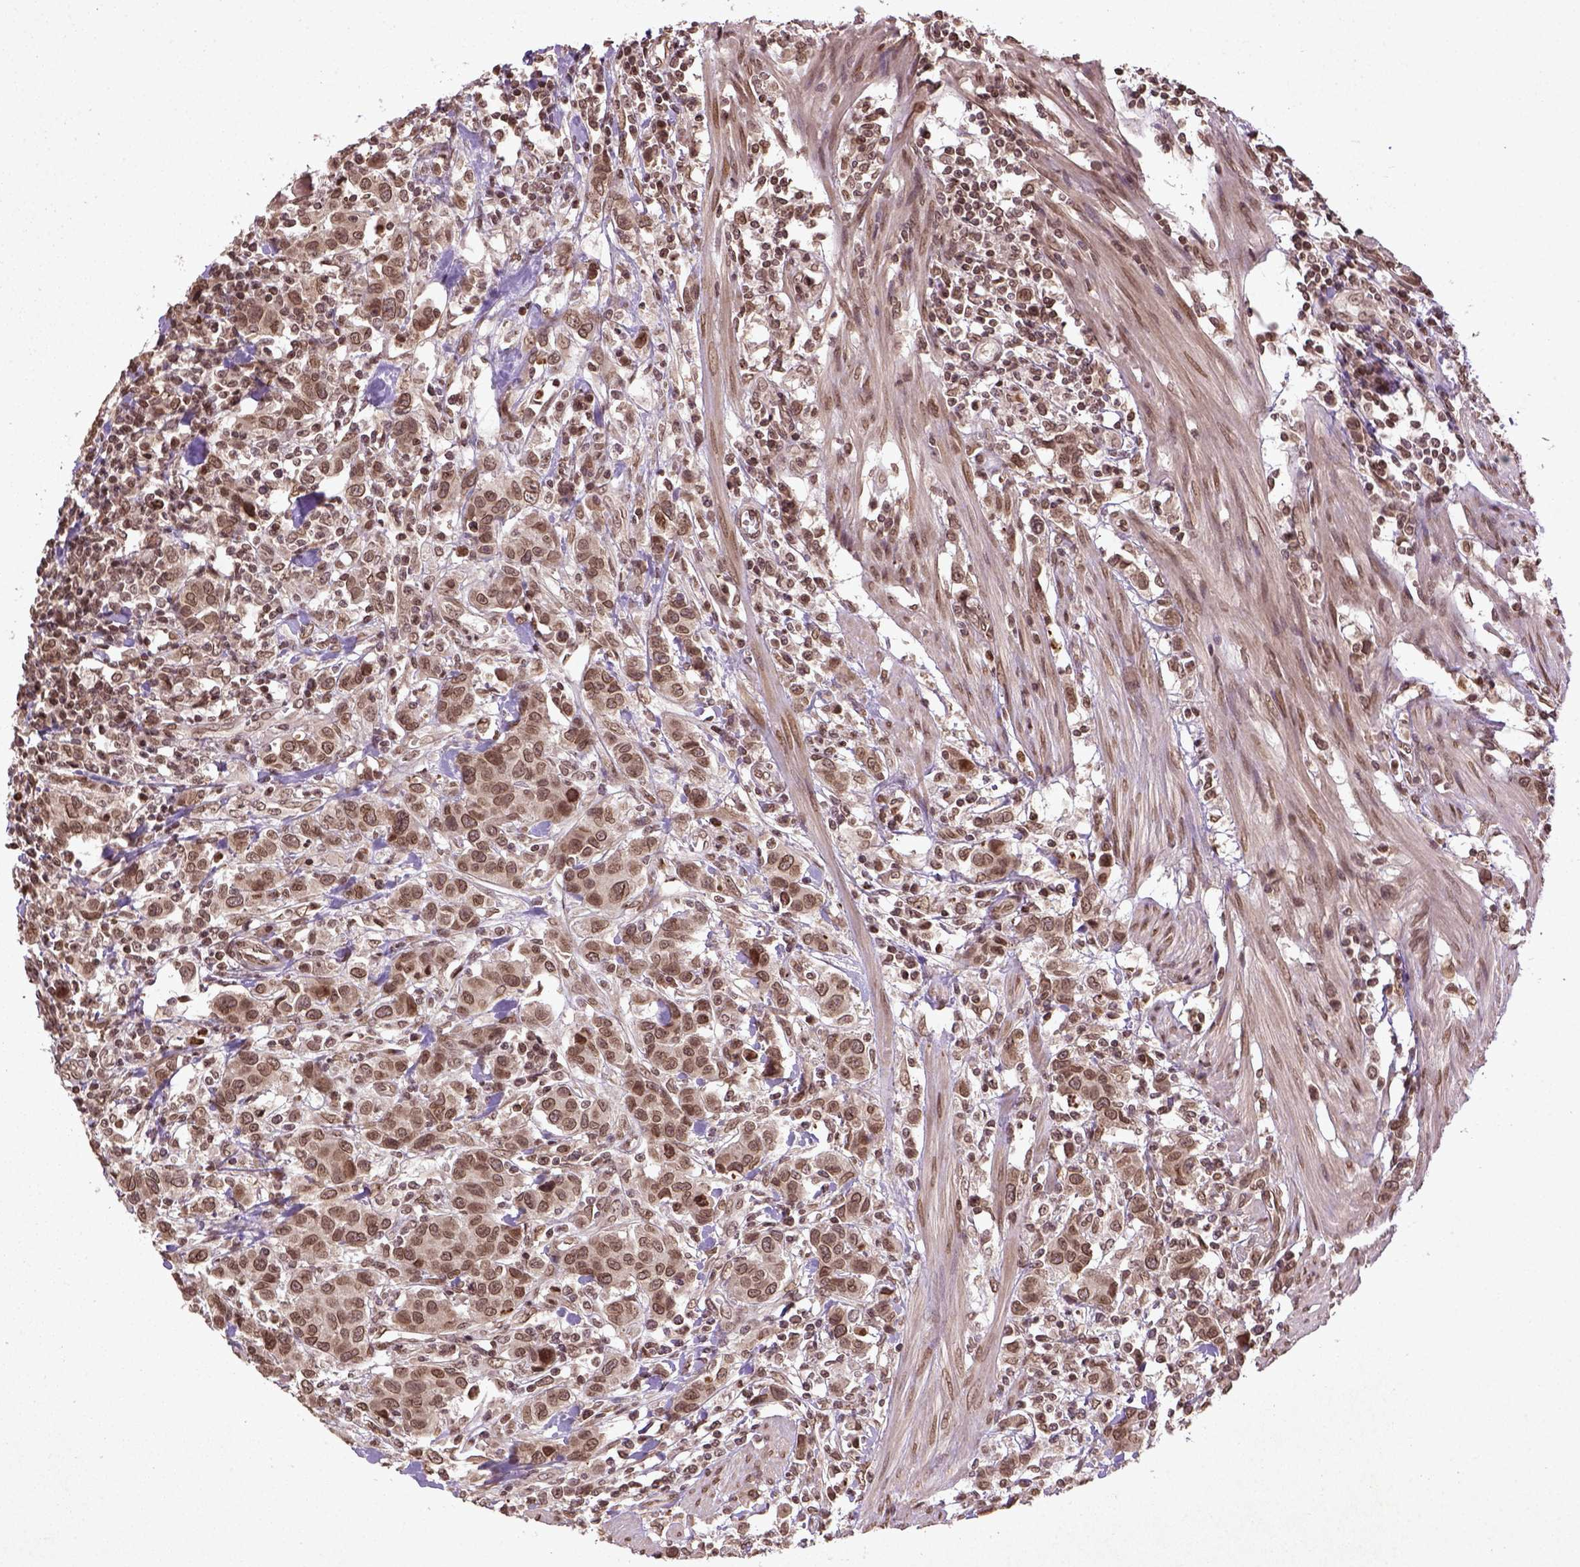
{"staining": {"intensity": "moderate", "quantity": ">75%", "location": "nuclear"}, "tissue": "urothelial cancer", "cell_type": "Tumor cells", "image_type": "cancer", "snomed": [{"axis": "morphology", "description": "Urothelial carcinoma, High grade"}, {"axis": "topography", "description": "Urinary bladder"}], "caption": "Tumor cells exhibit medium levels of moderate nuclear expression in about >75% of cells in urothelial cancer.", "gene": "BANF1", "patient": {"sex": "female", "age": 58}}